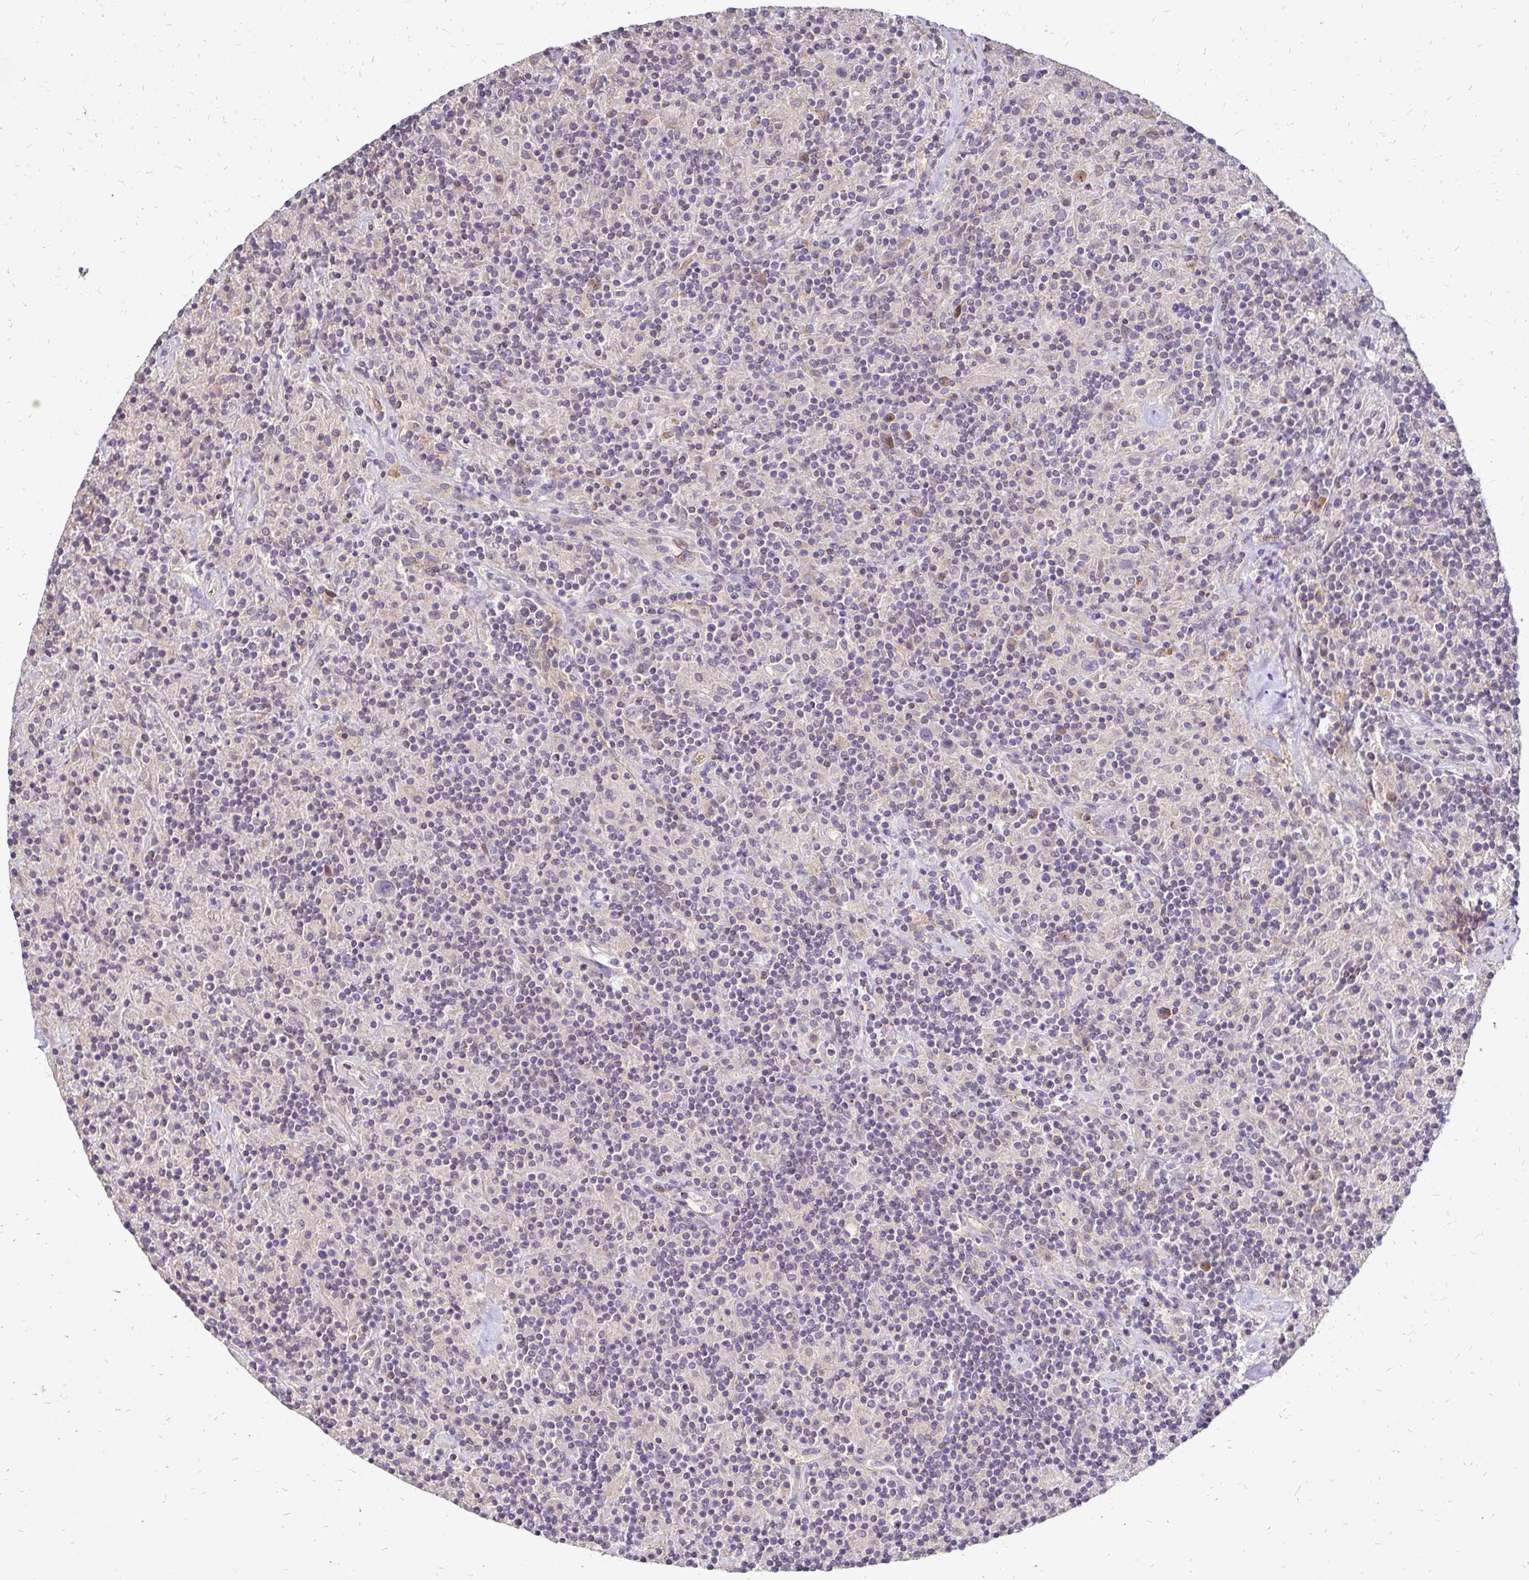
{"staining": {"intensity": "negative", "quantity": "none", "location": "none"}, "tissue": "lymphoma", "cell_type": "Tumor cells", "image_type": "cancer", "snomed": [{"axis": "morphology", "description": "Hodgkin's disease, NOS"}, {"axis": "topography", "description": "Lymph node"}], "caption": "High magnification brightfield microscopy of lymphoma stained with DAB (brown) and counterstained with hematoxylin (blue): tumor cells show no significant expression.", "gene": "IDUA", "patient": {"sex": "male", "age": 70}}